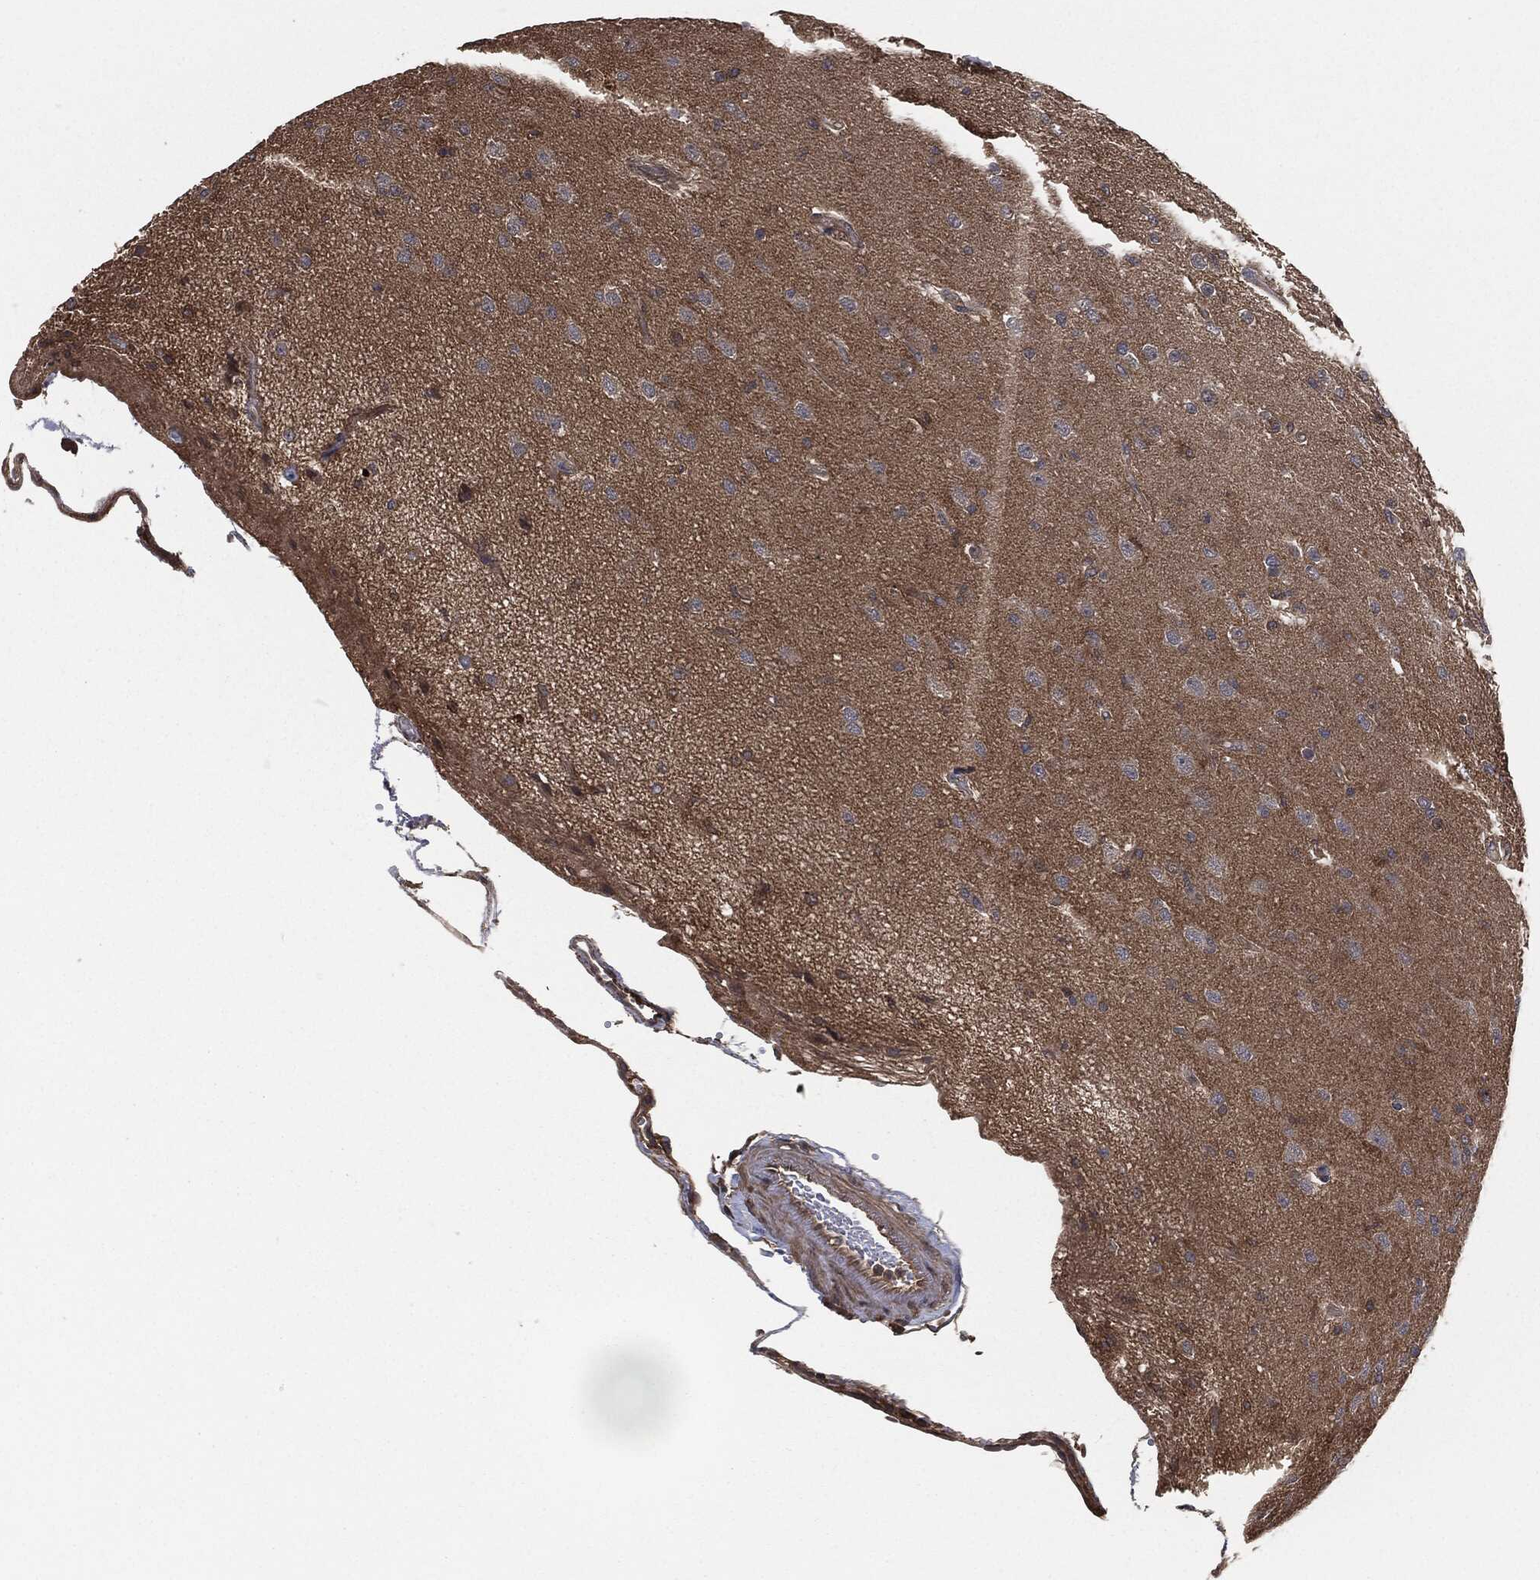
{"staining": {"intensity": "negative", "quantity": "none", "location": "none"}, "tissue": "glioma", "cell_type": "Tumor cells", "image_type": "cancer", "snomed": [{"axis": "morphology", "description": "Glioma, malignant, High grade"}, {"axis": "topography", "description": "Brain"}], "caption": "IHC image of glioma stained for a protein (brown), which shows no staining in tumor cells. (DAB (3,3'-diaminobenzidine) immunohistochemistry, high magnification).", "gene": "ERBIN", "patient": {"sex": "male", "age": 56}}